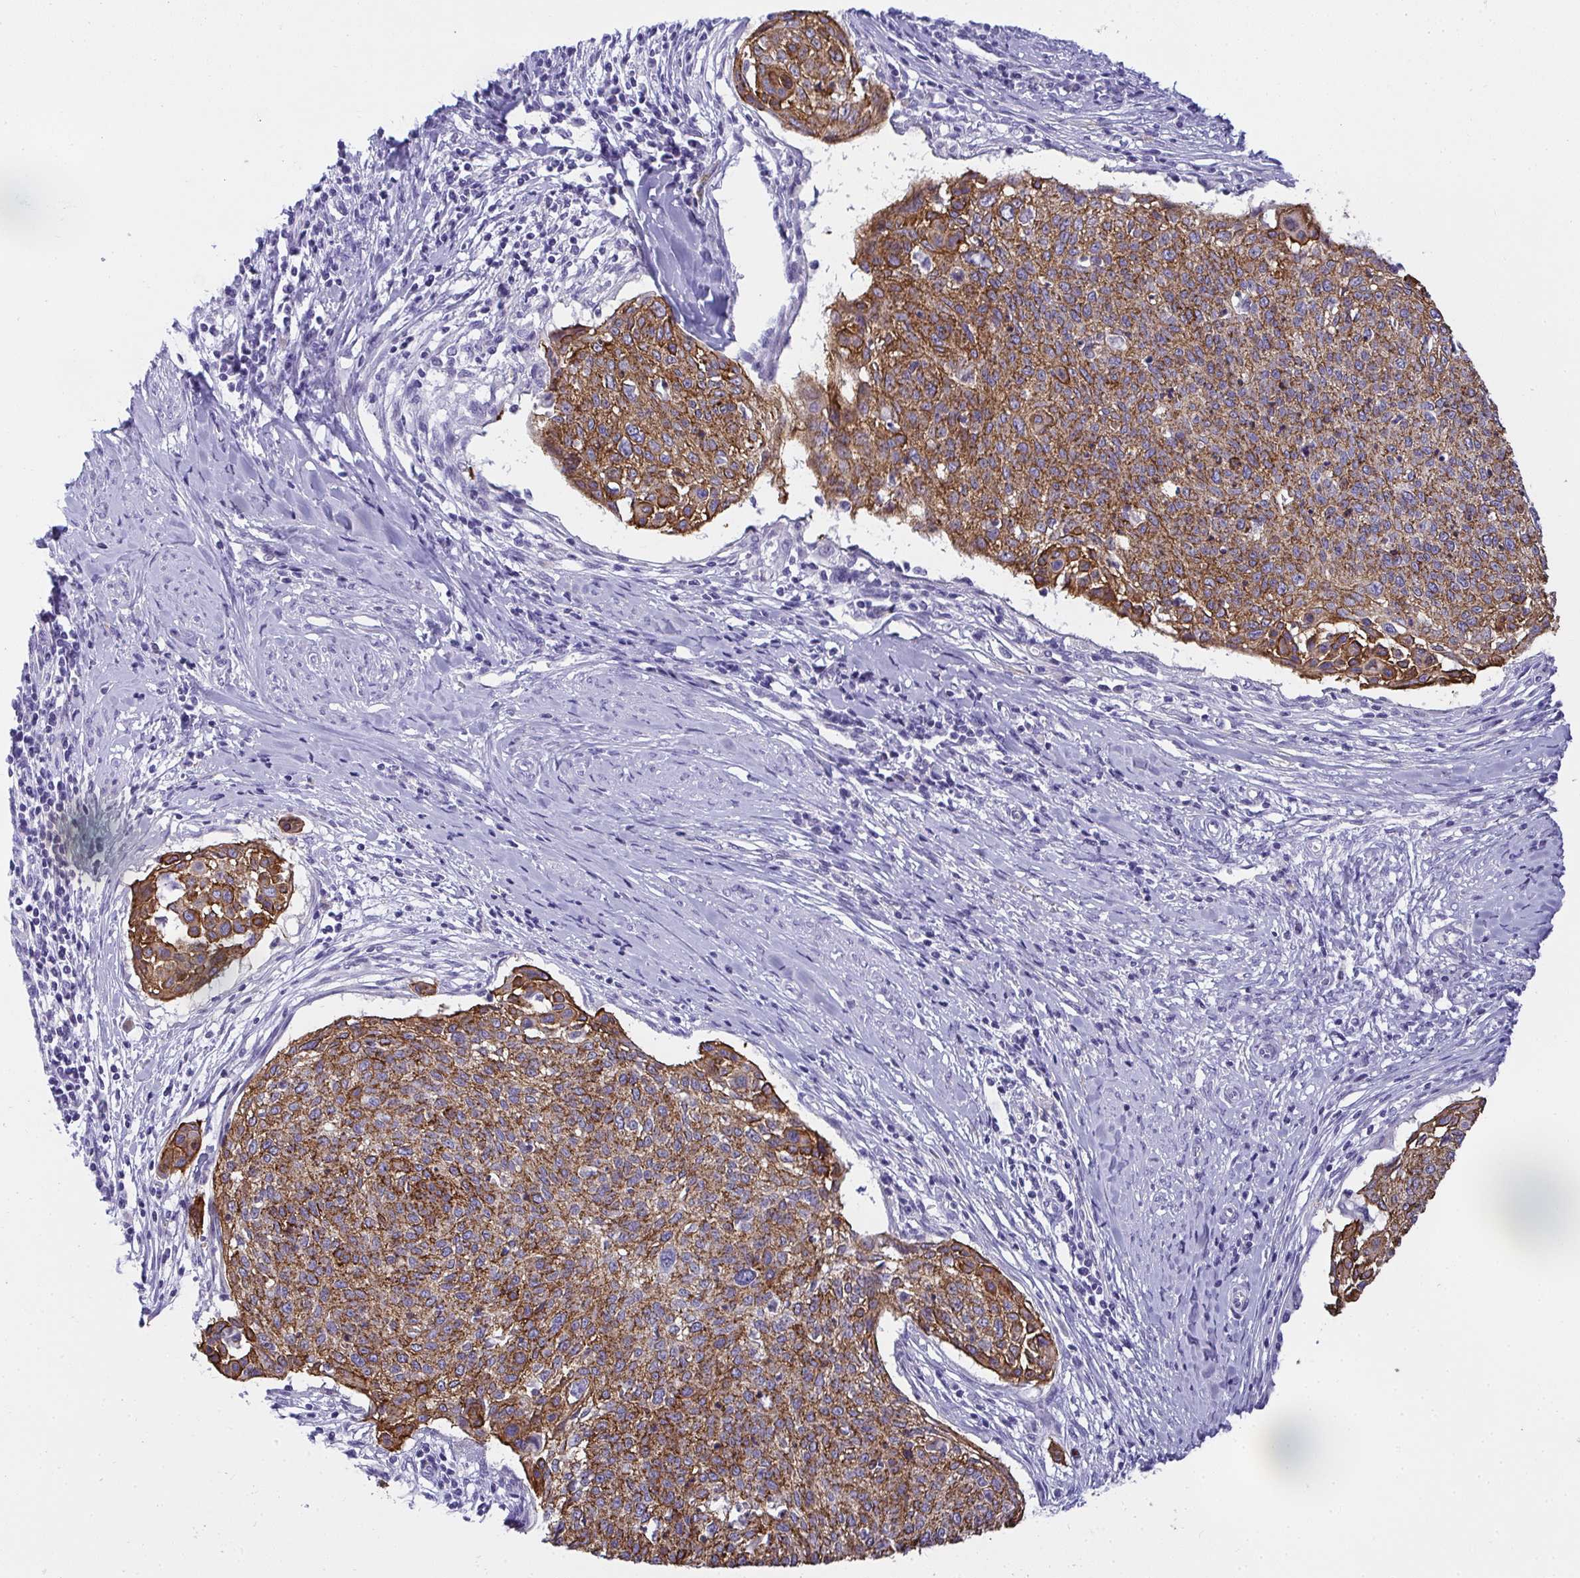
{"staining": {"intensity": "moderate", "quantity": ">75%", "location": "cytoplasmic/membranous"}, "tissue": "cervical cancer", "cell_type": "Tumor cells", "image_type": "cancer", "snomed": [{"axis": "morphology", "description": "Squamous cell carcinoma, NOS"}, {"axis": "topography", "description": "Cervix"}], "caption": "Cervical squamous cell carcinoma stained with a brown dye shows moderate cytoplasmic/membranous positive expression in about >75% of tumor cells.", "gene": "AK5", "patient": {"sex": "female", "age": 49}}